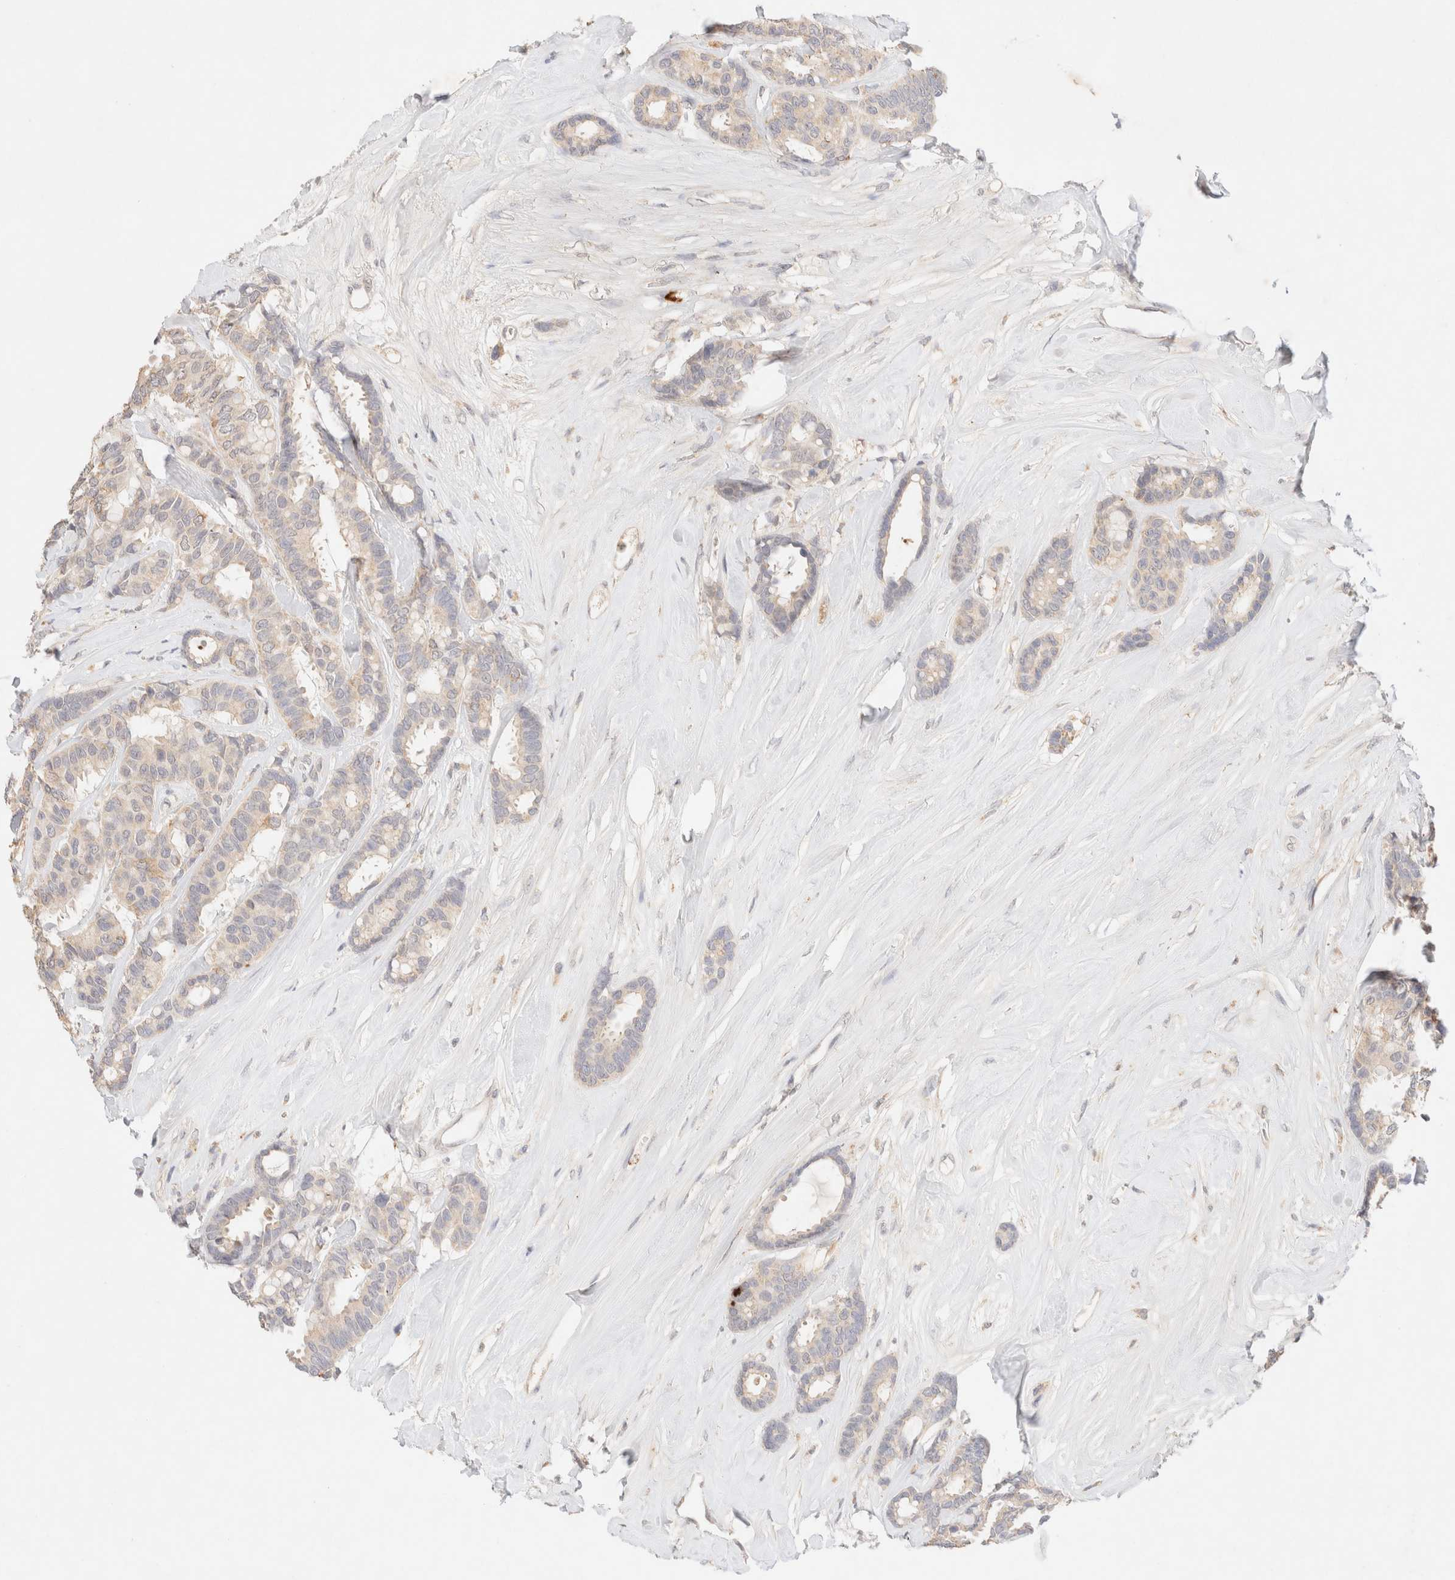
{"staining": {"intensity": "weak", "quantity": "<25%", "location": "cytoplasmic/membranous"}, "tissue": "breast cancer", "cell_type": "Tumor cells", "image_type": "cancer", "snomed": [{"axis": "morphology", "description": "Duct carcinoma"}, {"axis": "topography", "description": "Breast"}], "caption": "This is an immunohistochemistry micrograph of human breast cancer. There is no staining in tumor cells.", "gene": "SNTB1", "patient": {"sex": "female", "age": 87}}